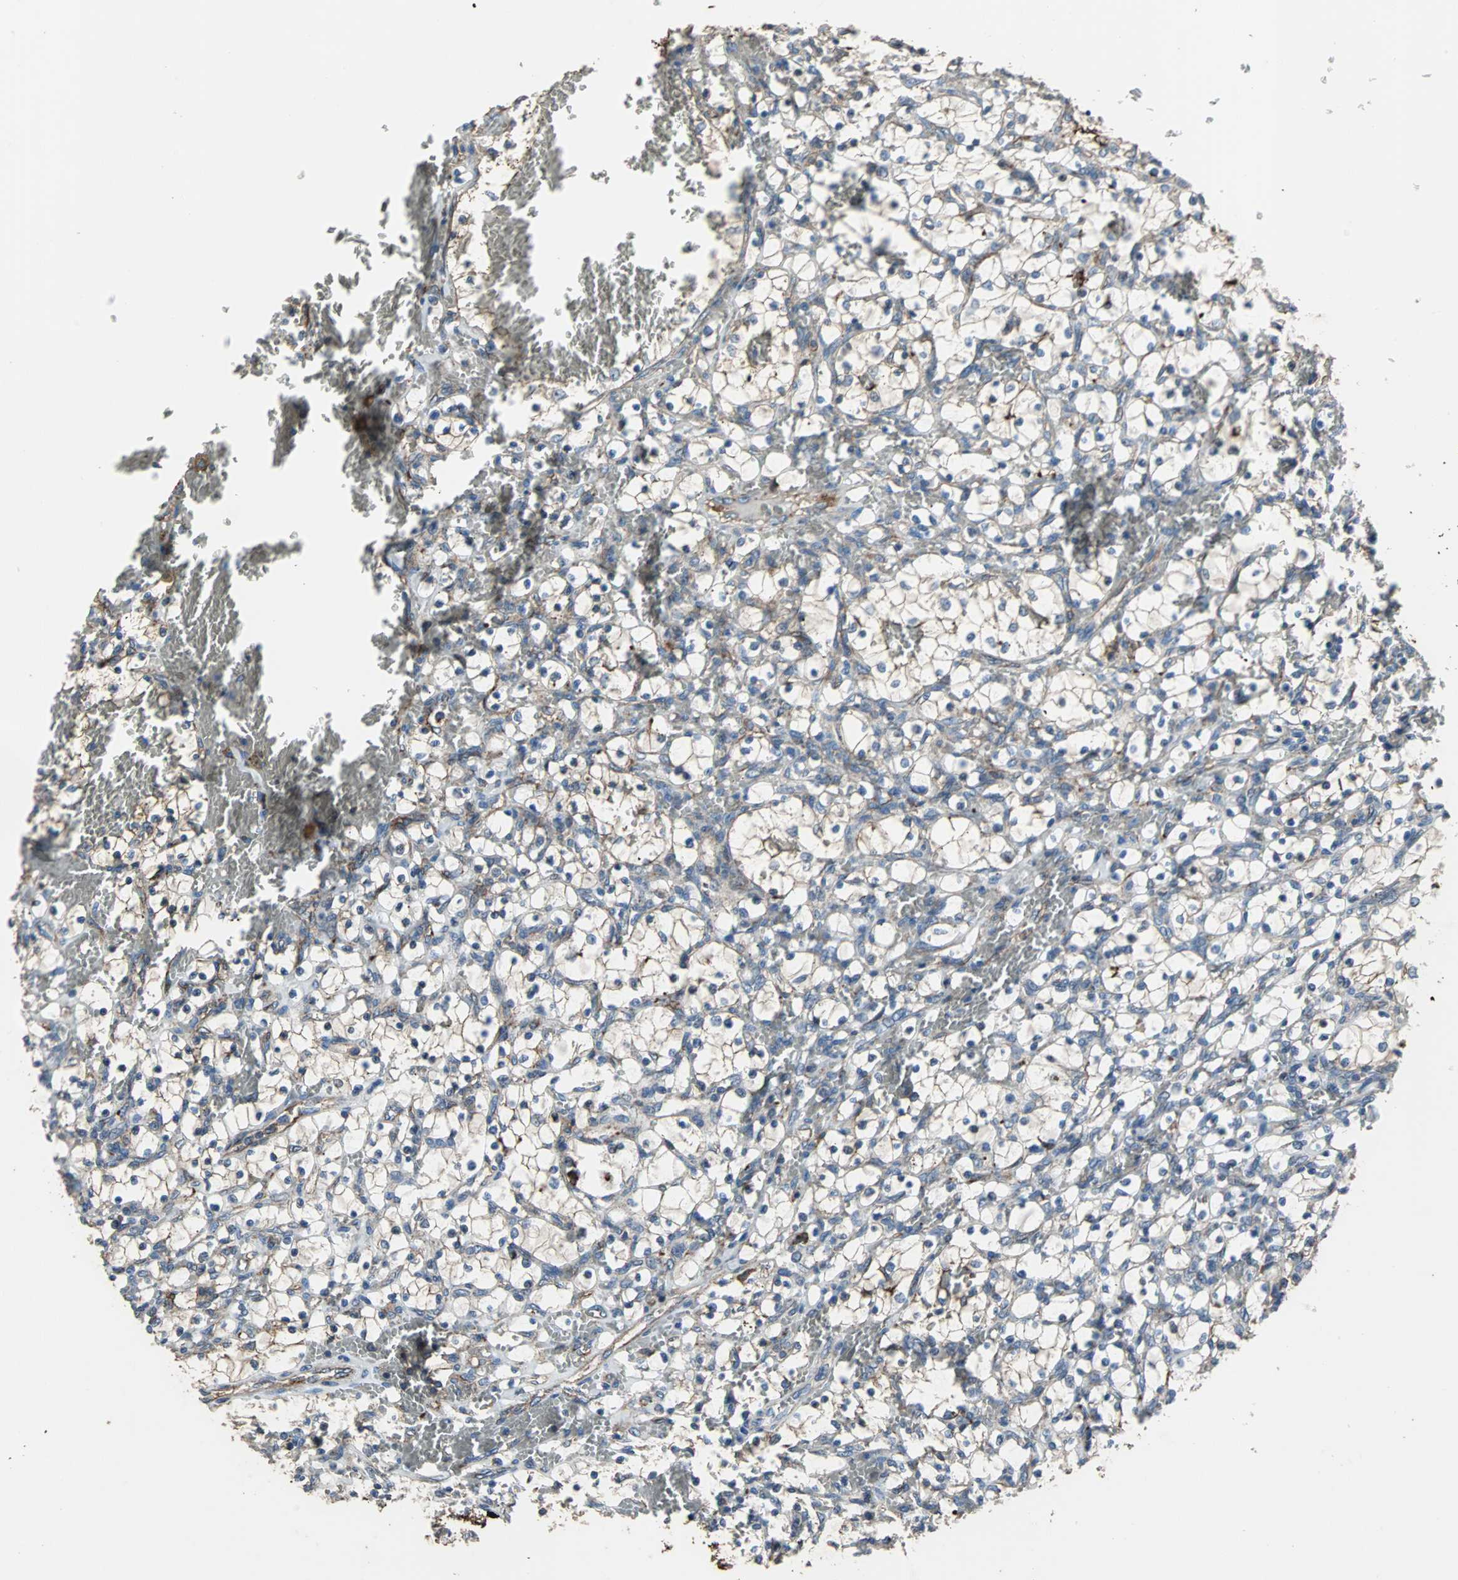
{"staining": {"intensity": "weak", "quantity": ">75%", "location": "cytoplasmic/membranous"}, "tissue": "renal cancer", "cell_type": "Tumor cells", "image_type": "cancer", "snomed": [{"axis": "morphology", "description": "Adenocarcinoma, NOS"}, {"axis": "topography", "description": "Kidney"}], "caption": "A brown stain shows weak cytoplasmic/membranous positivity of a protein in human renal cancer (adenocarcinoma) tumor cells. (Stains: DAB (3,3'-diaminobenzidine) in brown, nuclei in blue, Microscopy: brightfield microscopy at high magnification).", "gene": "F11R", "patient": {"sex": "female", "age": 69}}